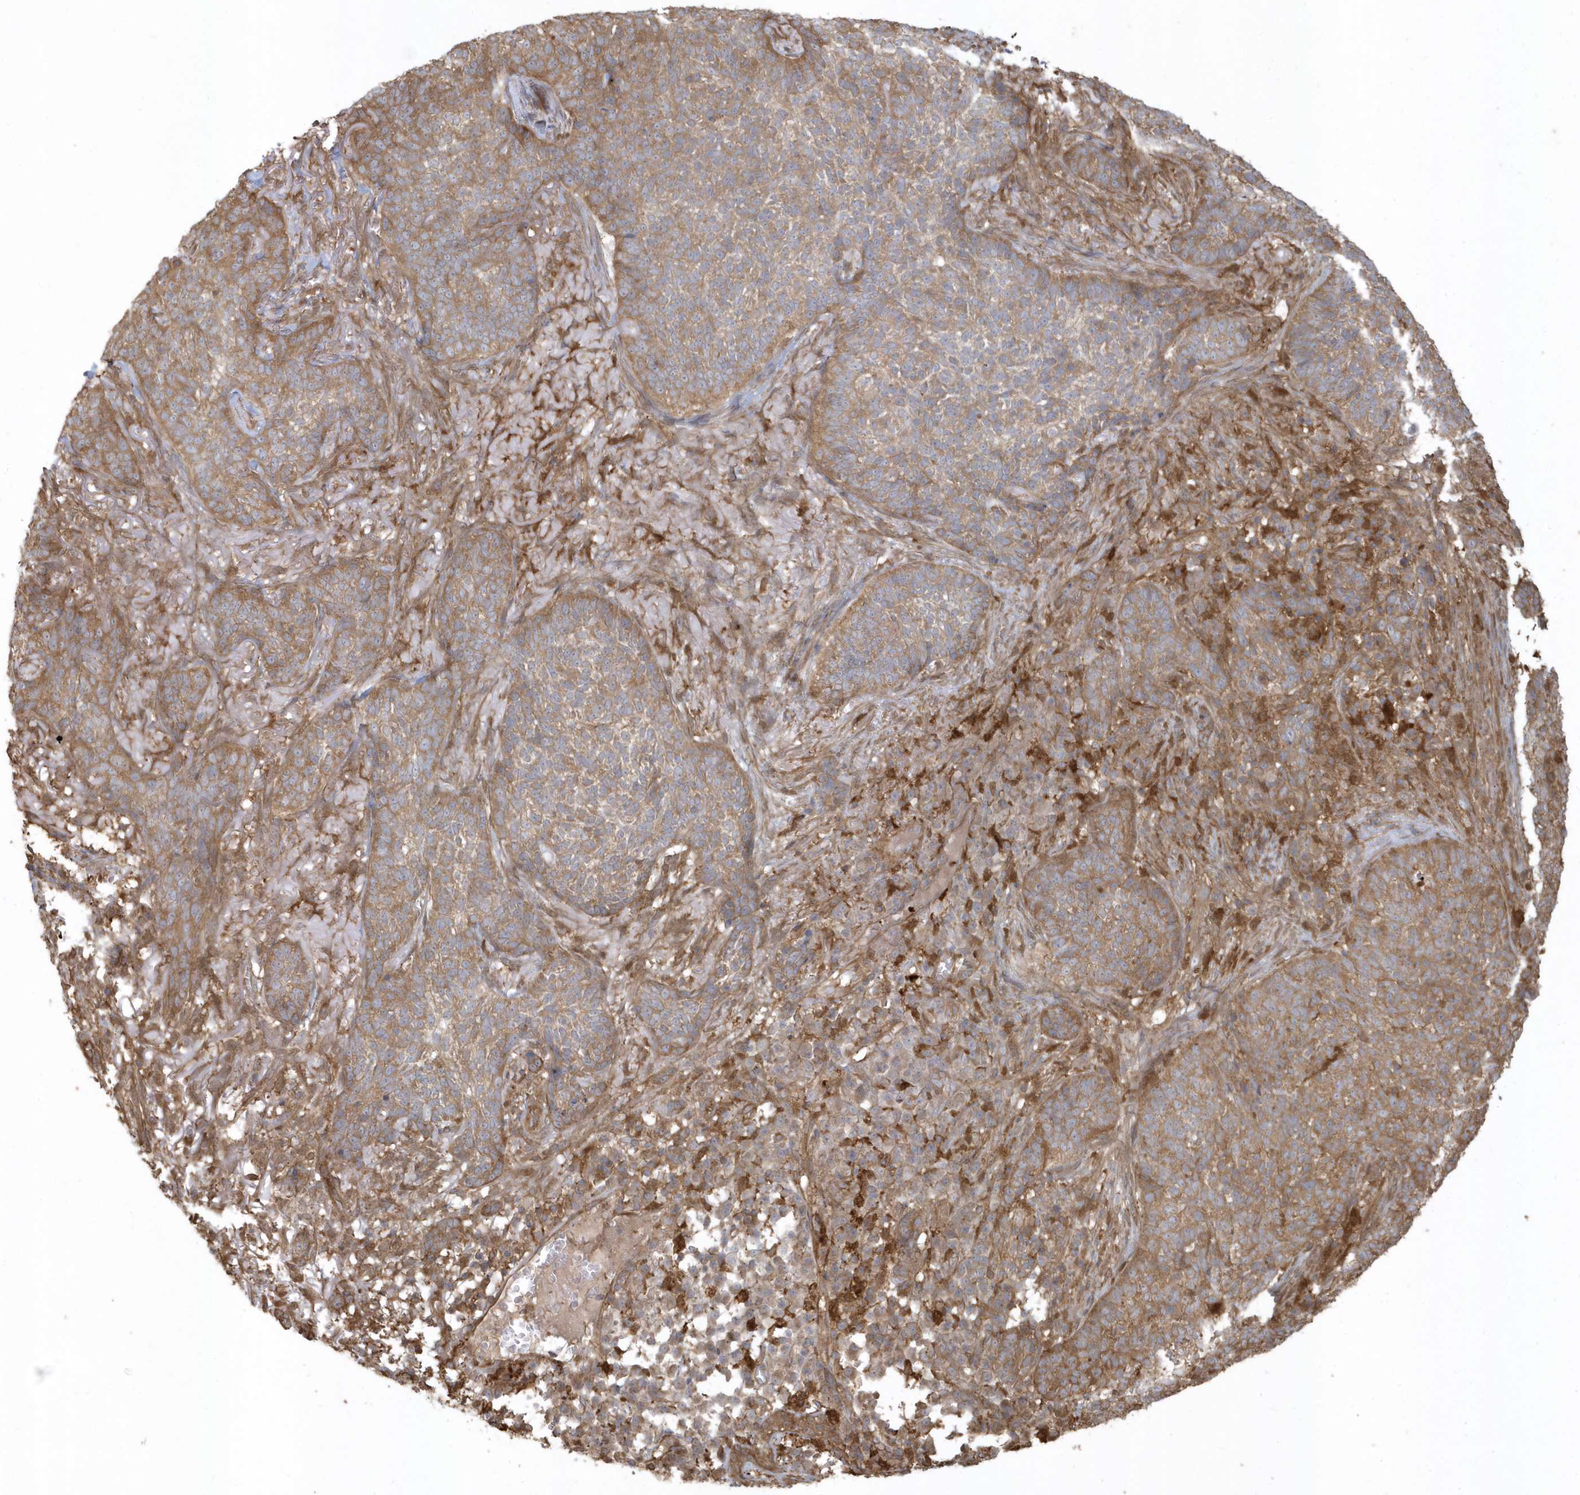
{"staining": {"intensity": "moderate", "quantity": ">75%", "location": "cytoplasmic/membranous"}, "tissue": "skin cancer", "cell_type": "Tumor cells", "image_type": "cancer", "snomed": [{"axis": "morphology", "description": "Basal cell carcinoma"}, {"axis": "topography", "description": "Skin"}], "caption": "Protein expression analysis of human skin basal cell carcinoma reveals moderate cytoplasmic/membranous expression in about >75% of tumor cells.", "gene": "HNMT", "patient": {"sex": "male", "age": 85}}